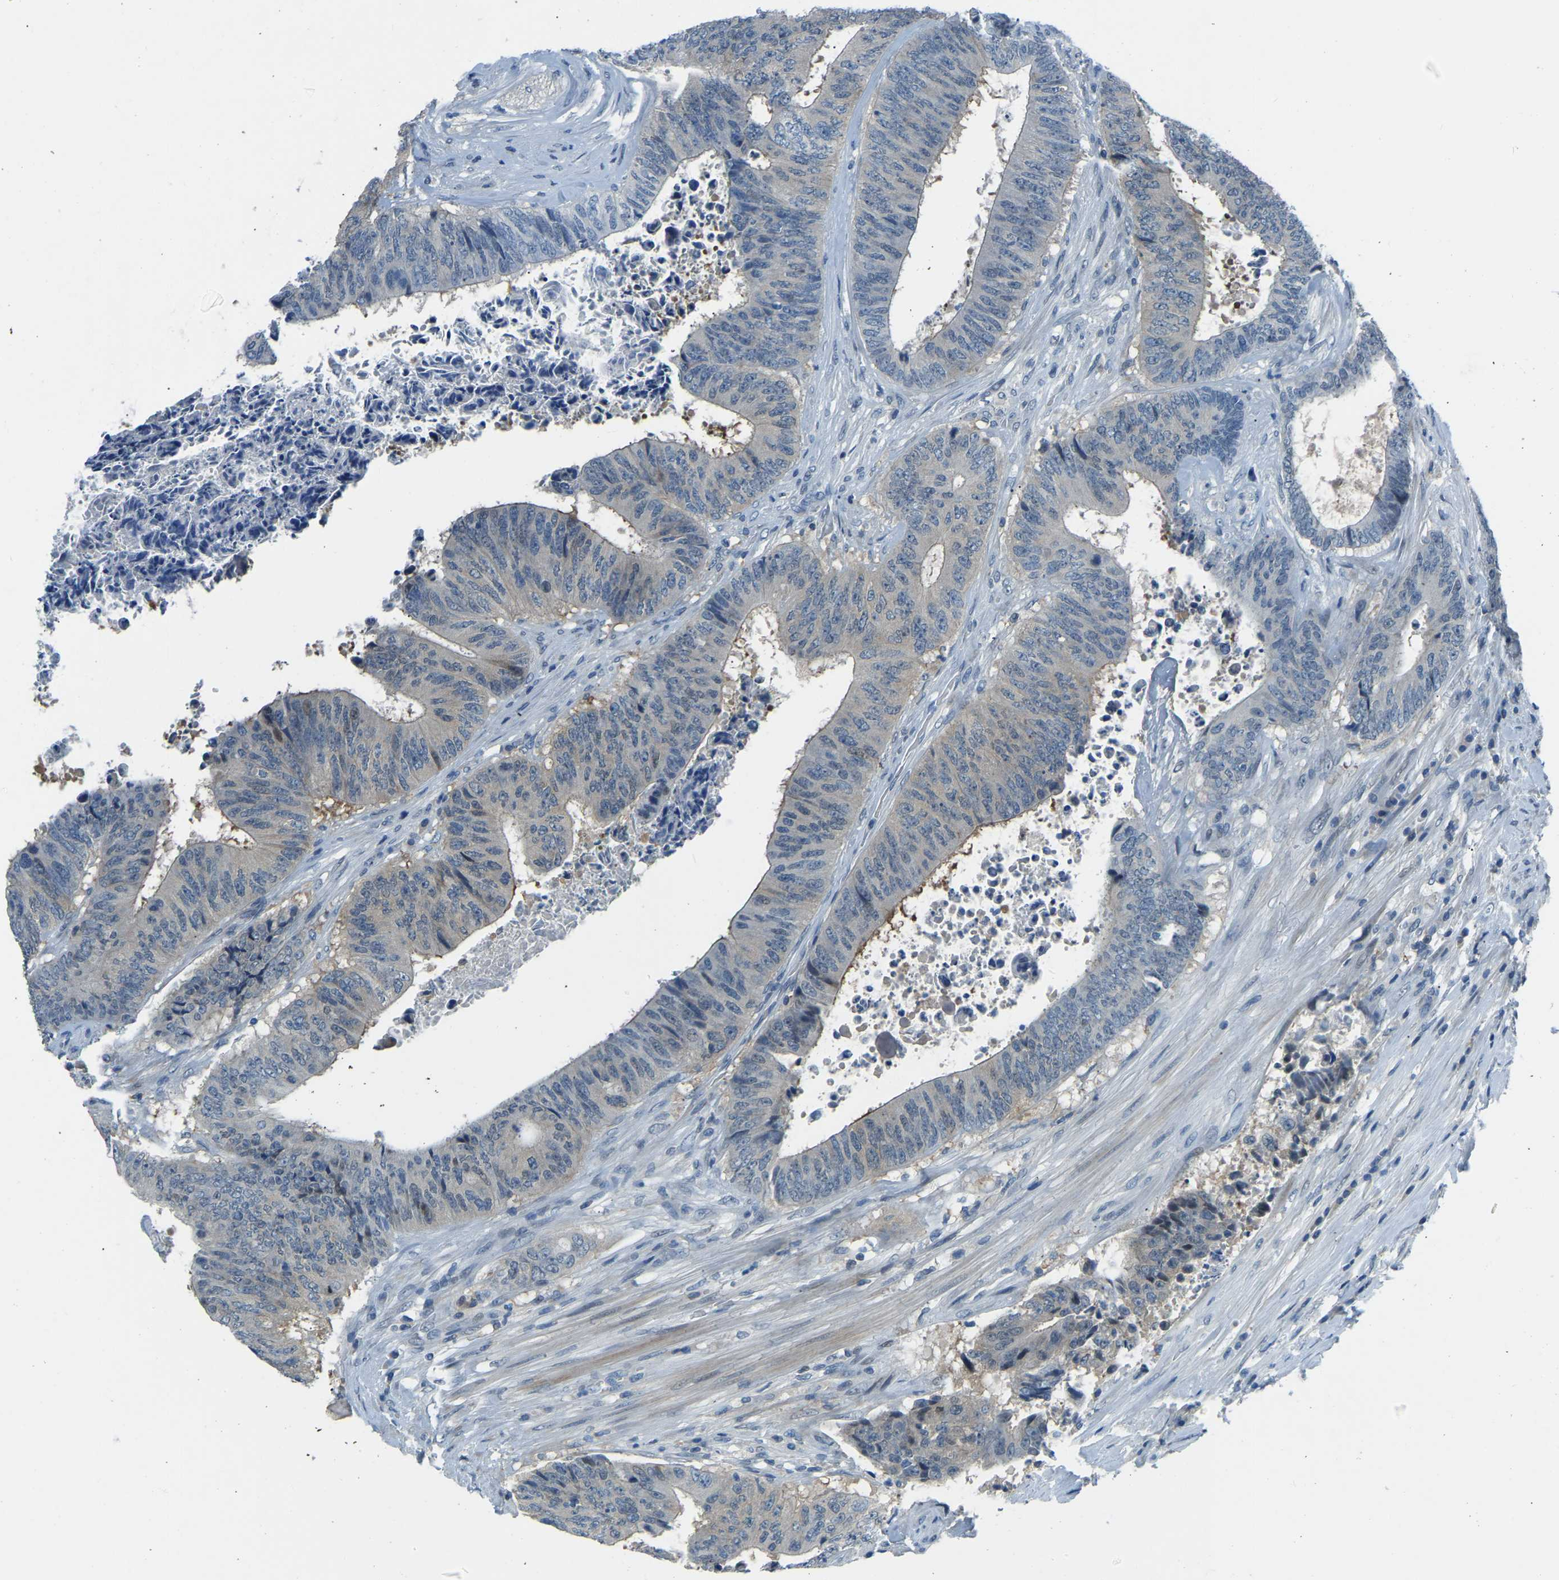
{"staining": {"intensity": "weak", "quantity": "<25%", "location": "cytoplasmic/membranous"}, "tissue": "colorectal cancer", "cell_type": "Tumor cells", "image_type": "cancer", "snomed": [{"axis": "morphology", "description": "Adenocarcinoma, NOS"}, {"axis": "topography", "description": "Rectum"}], "caption": "Immunohistochemistry micrograph of adenocarcinoma (colorectal) stained for a protein (brown), which reveals no expression in tumor cells.", "gene": "XIRP1", "patient": {"sex": "male", "age": 72}}